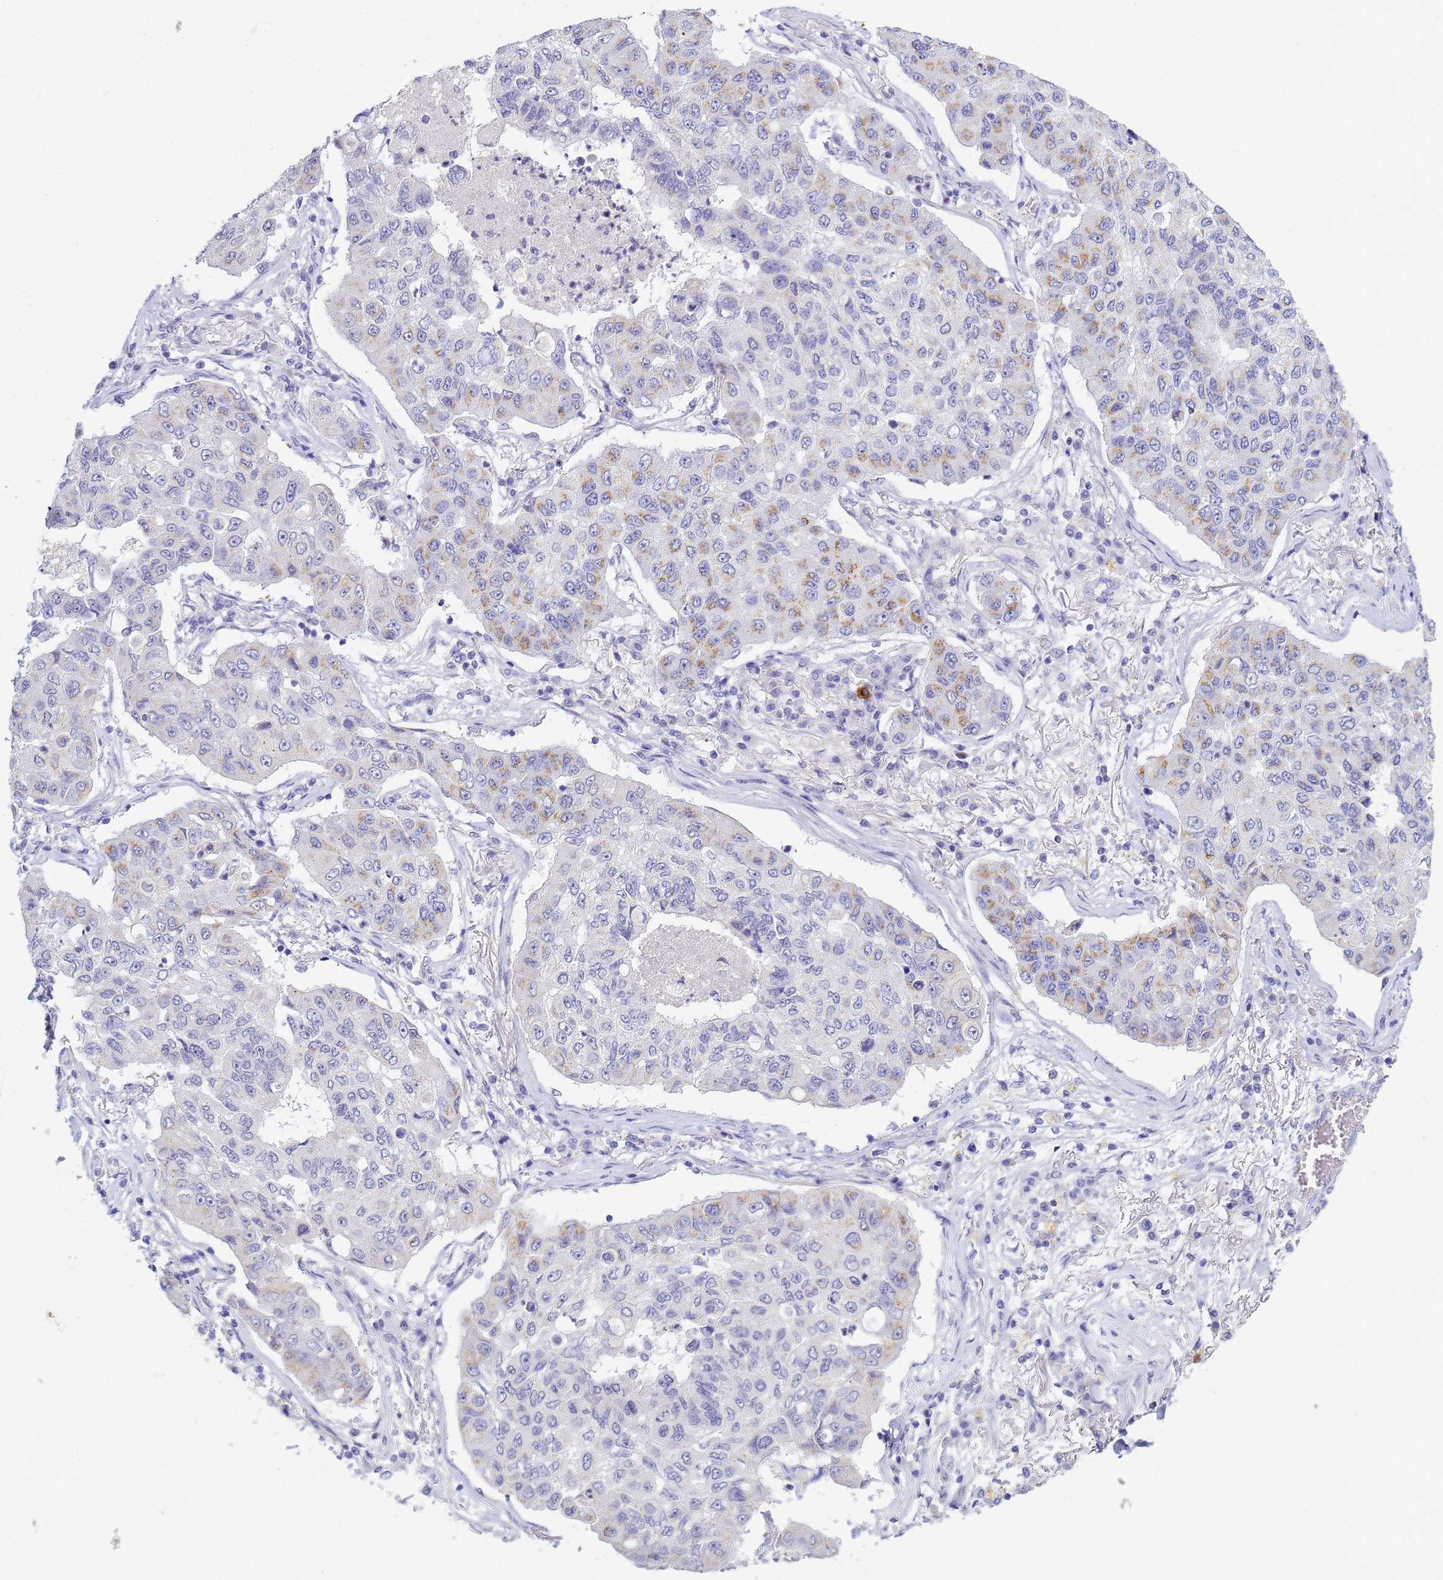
{"staining": {"intensity": "moderate", "quantity": "<25%", "location": "cytoplasmic/membranous"}, "tissue": "lung cancer", "cell_type": "Tumor cells", "image_type": "cancer", "snomed": [{"axis": "morphology", "description": "Squamous cell carcinoma, NOS"}, {"axis": "topography", "description": "Lung"}], "caption": "Human squamous cell carcinoma (lung) stained with a protein marker displays moderate staining in tumor cells.", "gene": "B3GNT8", "patient": {"sex": "male", "age": 74}}